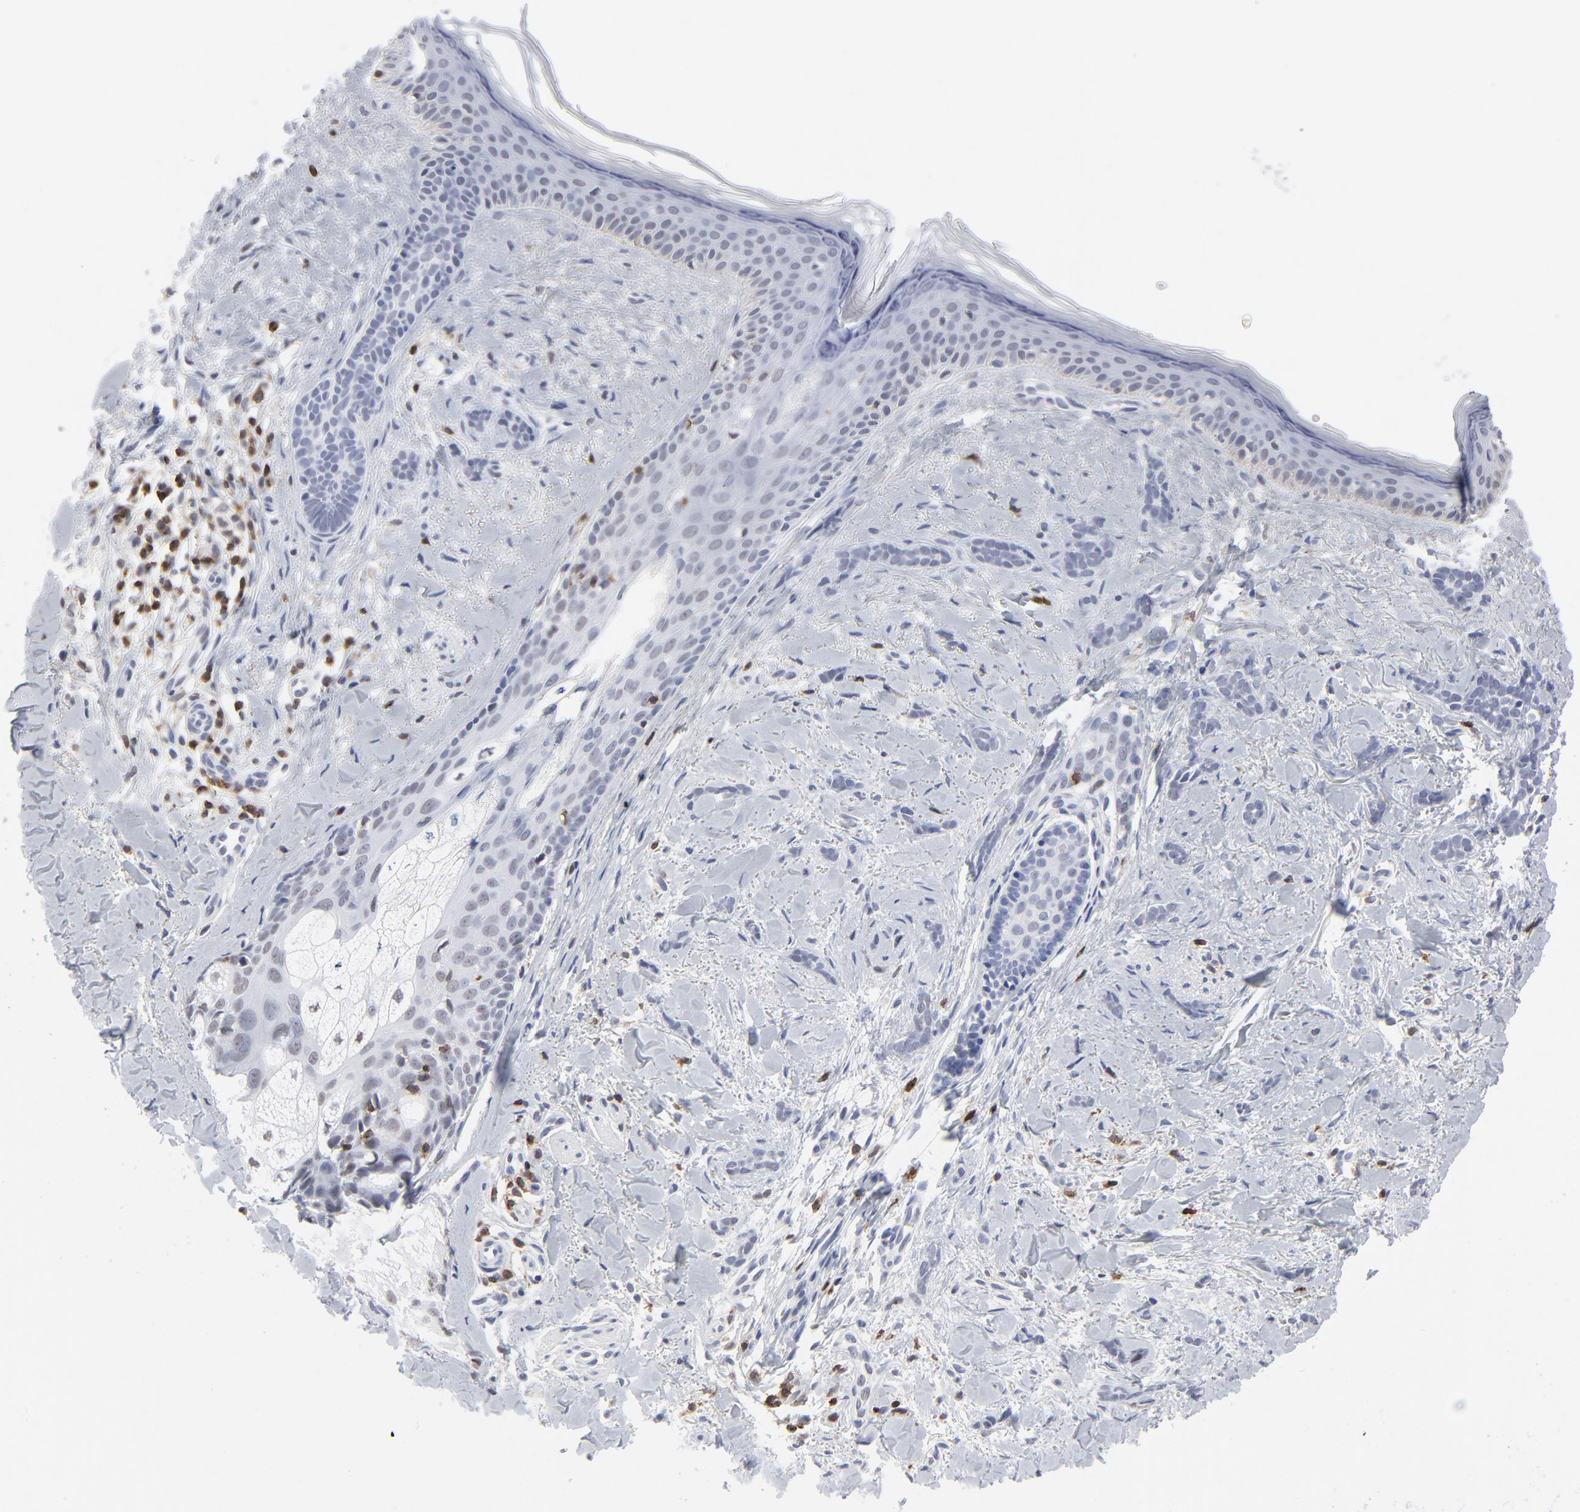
{"staining": {"intensity": "negative", "quantity": "none", "location": "none"}, "tissue": "skin cancer", "cell_type": "Tumor cells", "image_type": "cancer", "snomed": [{"axis": "morphology", "description": "Basal cell carcinoma"}, {"axis": "topography", "description": "Skin"}], "caption": "Immunohistochemistry (IHC) of human skin cancer (basal cell carcinoma) exhibits no positivity in tumor cells.", "gene": "CD2", "patient": {"sex": "female", "age": 37}}